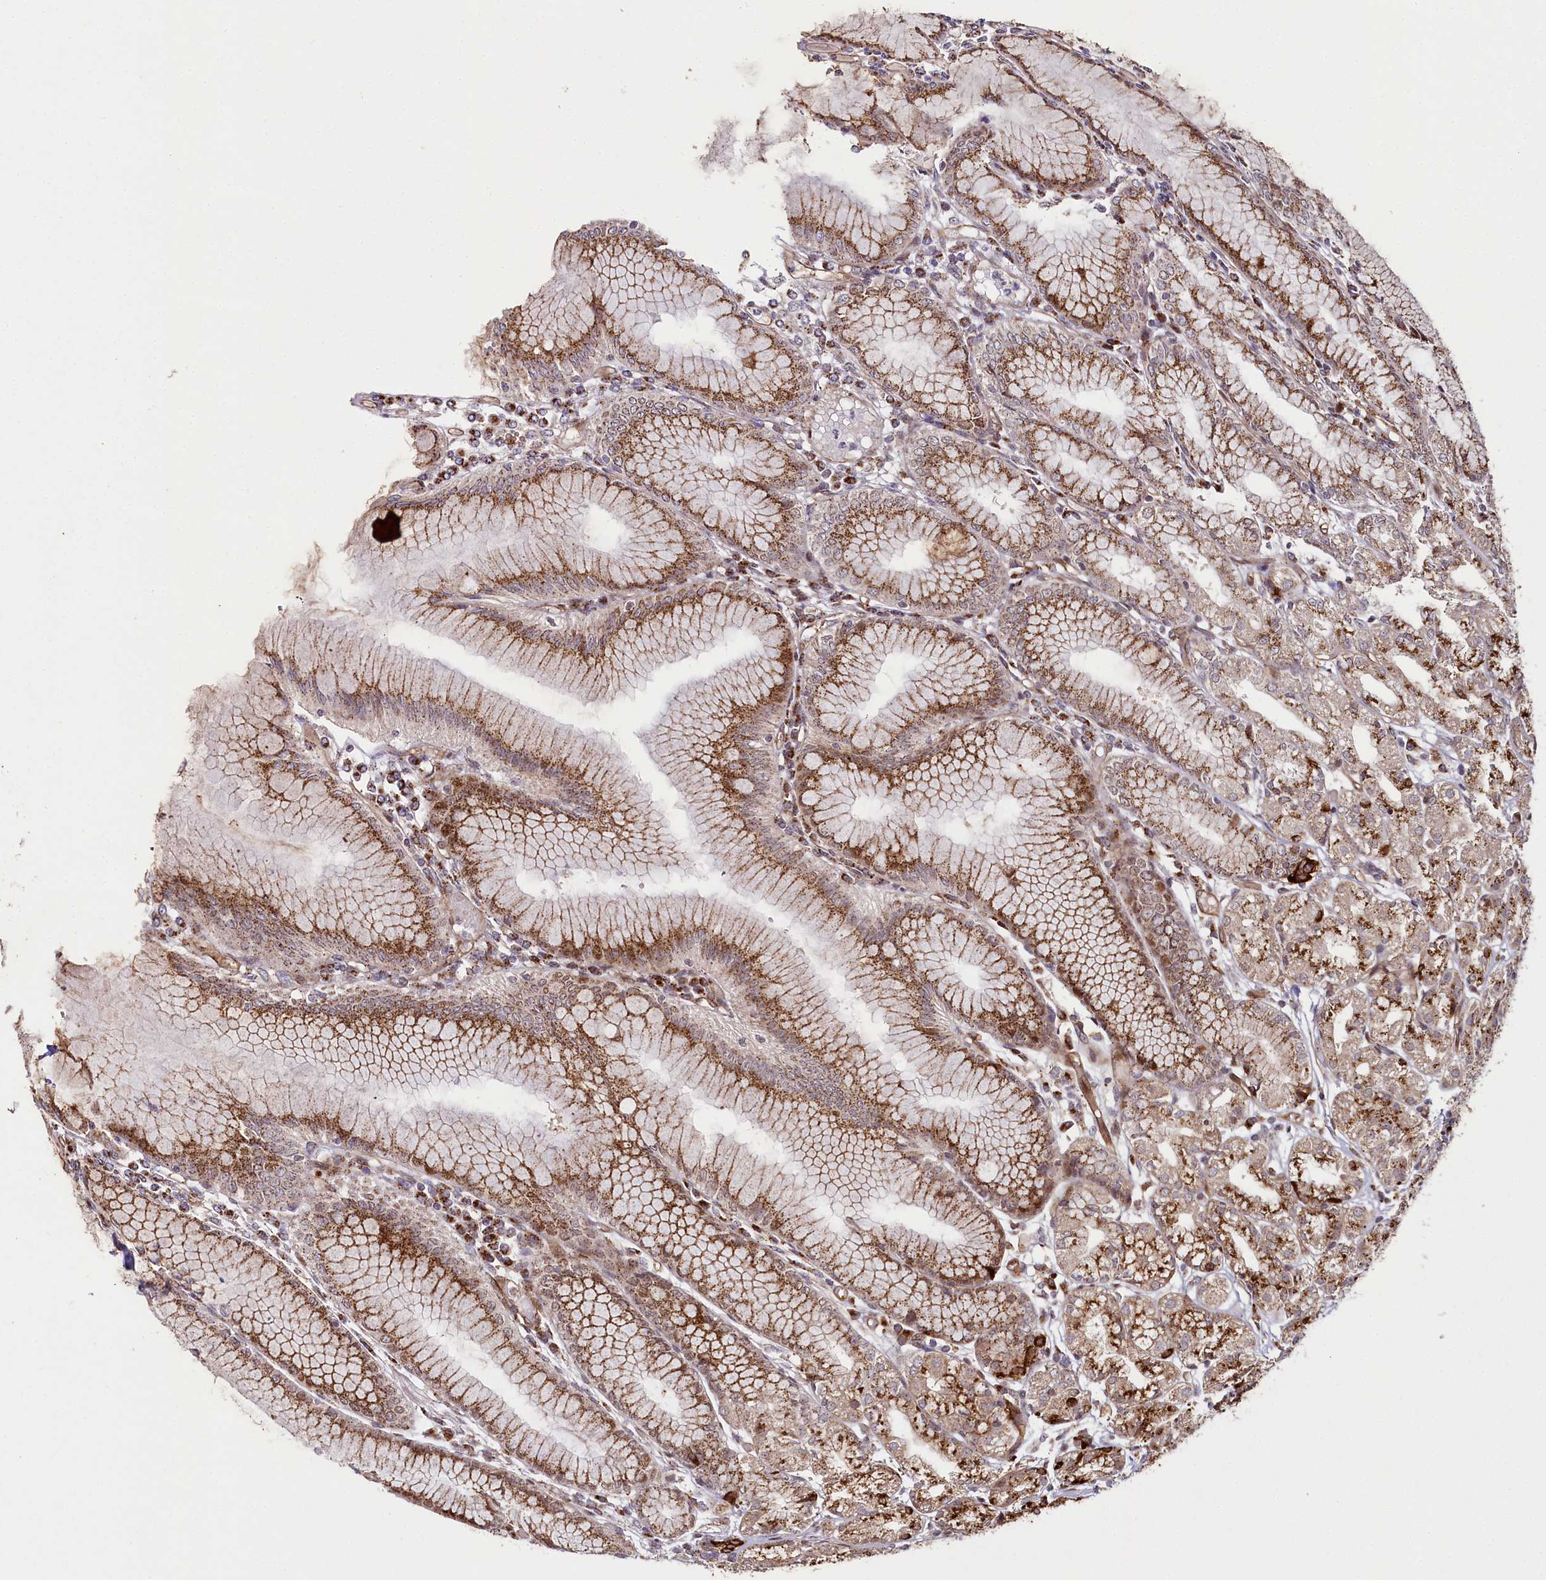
{"staining": {"intensity": "strong", "quantity": ">75%", "location": "cytoplasmic/membranous"}, "tissue": "stomach", "cell_type": "Glandular cells", "image_type": "normal", "snomed": [{"axis": "morphology", "description": "Normal tissue, NOS"}, {"axis": "topography", "description": "Stomach"}], "caption": "DAB immunohistochemical staining of benign stomach shows strong cytoplasmic/membranous protein staining in approximately >75% of glandular cells.", "gene": "COPG1", "patient": {"sex": "female", "age": 57}}